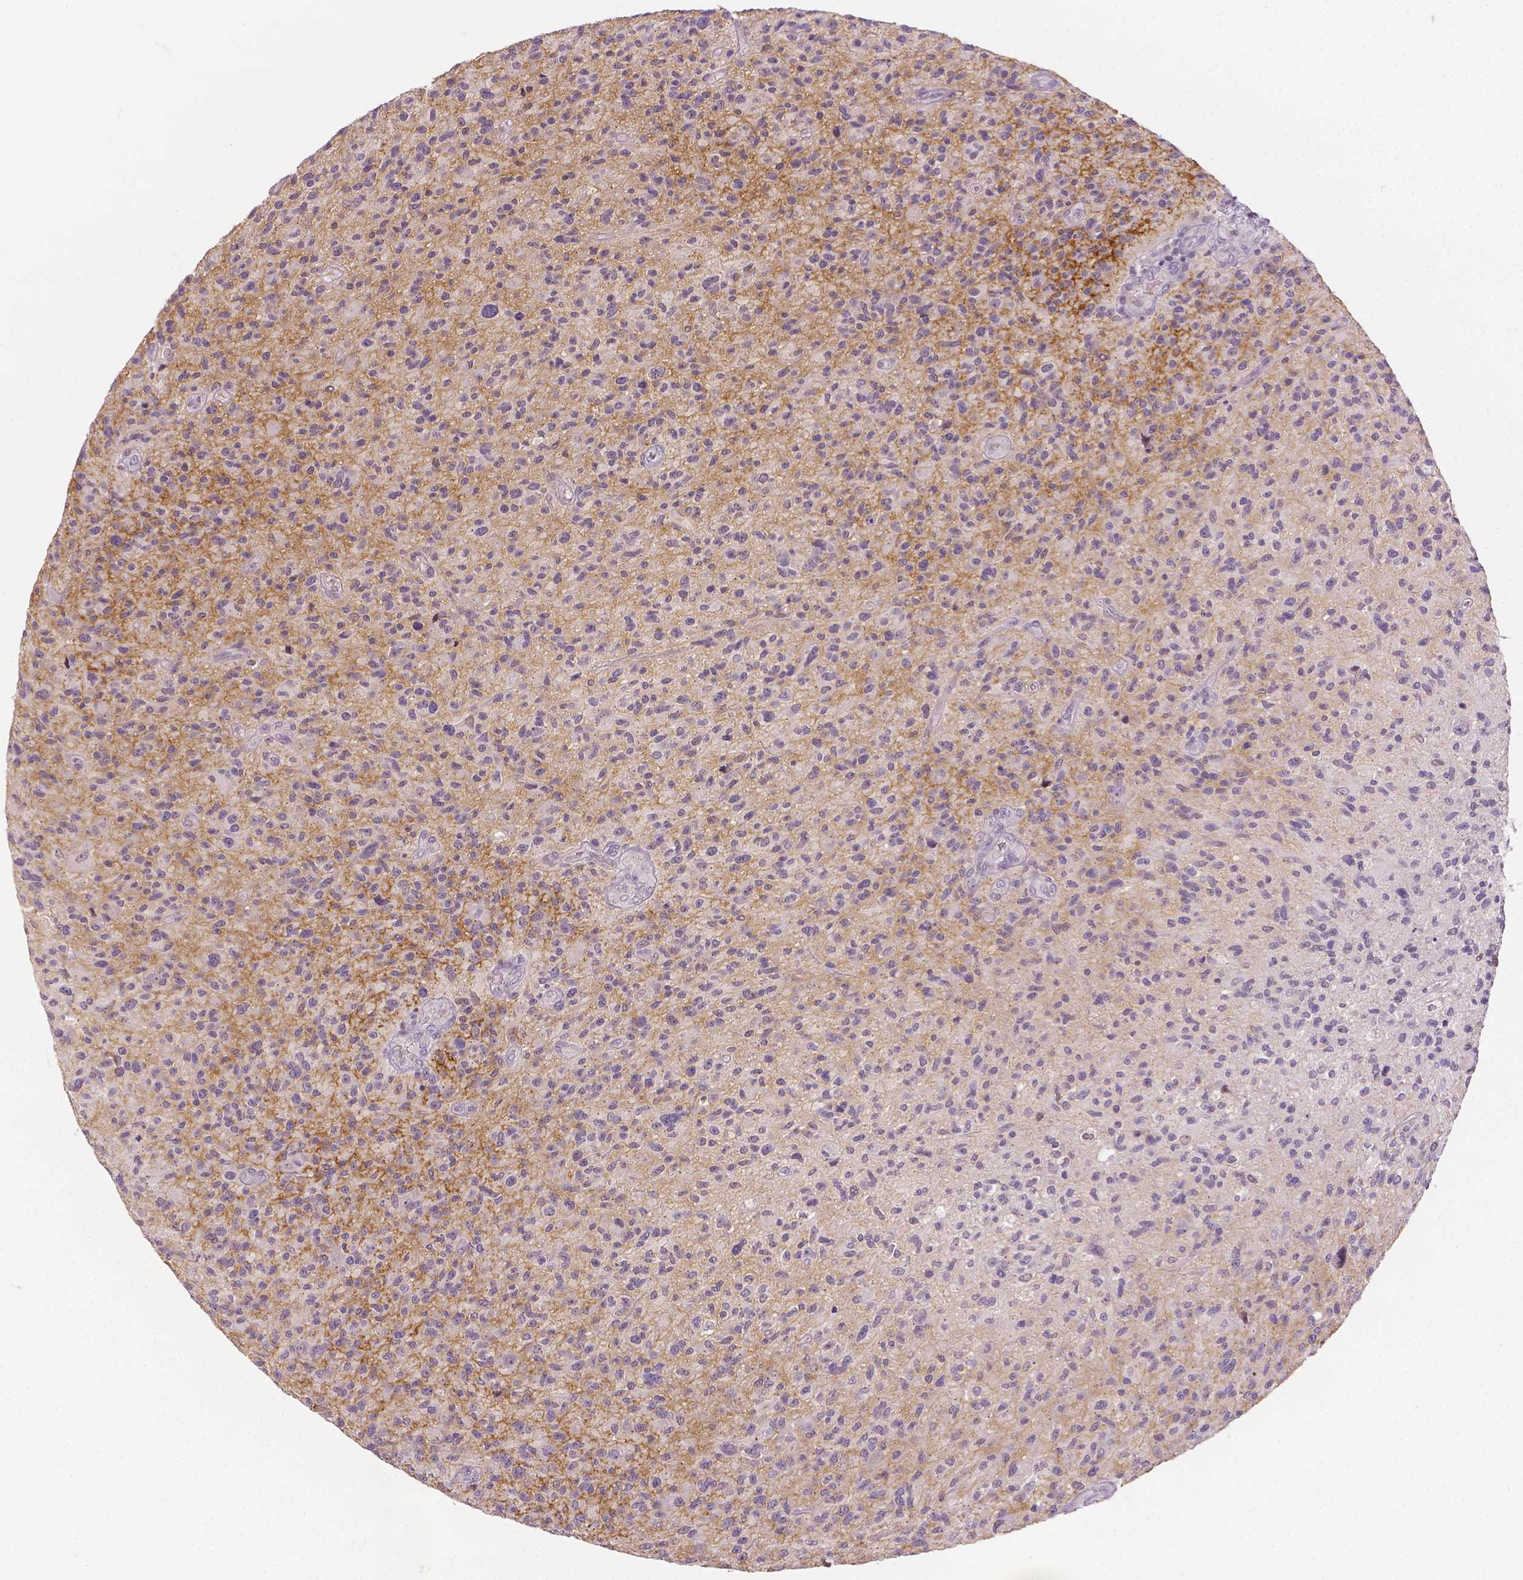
{"staining": {"intensity": "negative", "quantity": "none", "location": "none"}, "tissue": "glioma", "cell_type": "Tumor cells", "image_type": "cancer", "snomed": [{"axis": "morphology", "description": "Glioma, malignant, High grade"}, {"axis": "topography", "description": "Brain"}], "caption": "The image reveals no significant positivity in tumor cells of malignant glioma (high-grade).", "gene": "NCAN", "patient": {"sex": "male", "age": 47}}